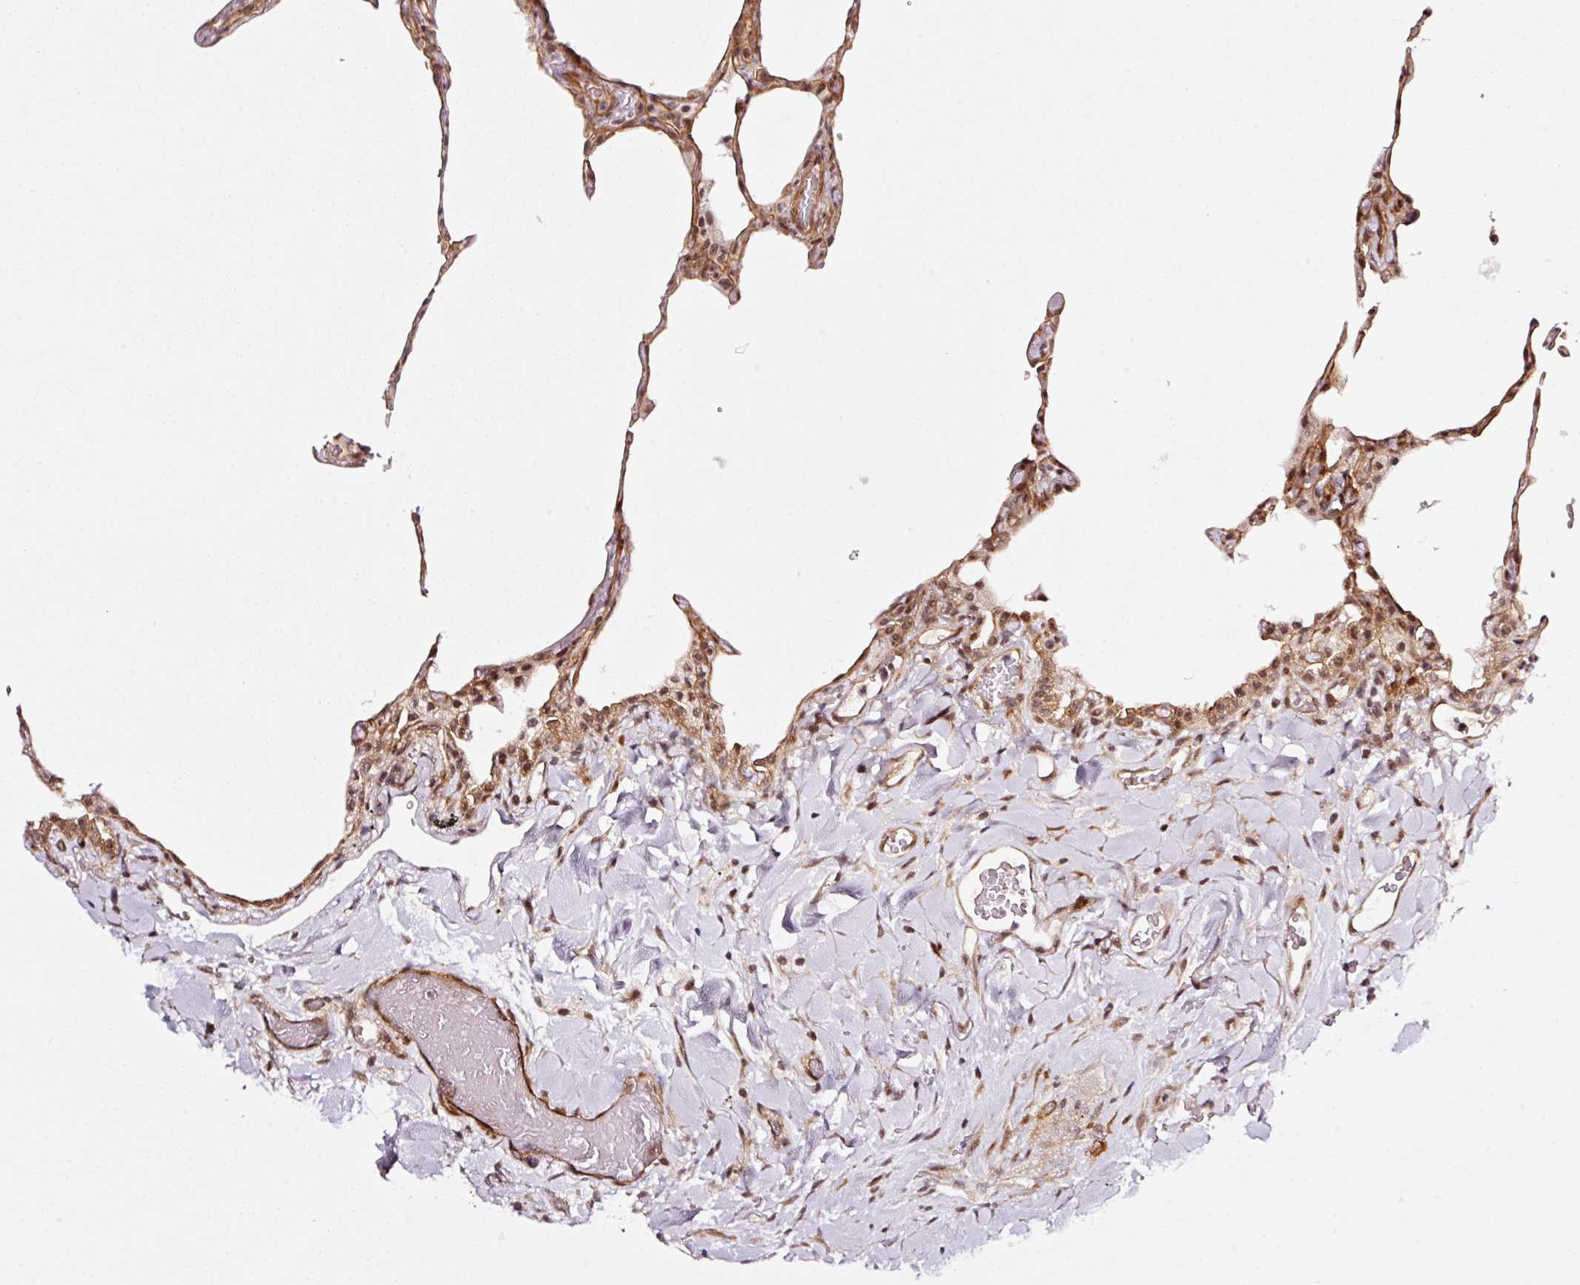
{"staining": {"intensity": "moderate", "quantity": "25%-75%", "location": "cytoplasmic/membranous"}, "tissue": "lung", "cell_type": "Alveolar cells", "image_type": "normal", "snomed": [{"axis": "morphology", "description": "Normal tissue, NOS"}, {"axis": "topography", "description": "Lung"}], "caption": "A high-resolution photomicrograph shows immunohistochemistry staining of unremarkable lung, which exhibits moderate cytoplasmic/membranous staining in approximately 25%-75% of alveolar cells.", "gene": "ANKRD20A1", "patient": {"sex": "female", "age": 57}}